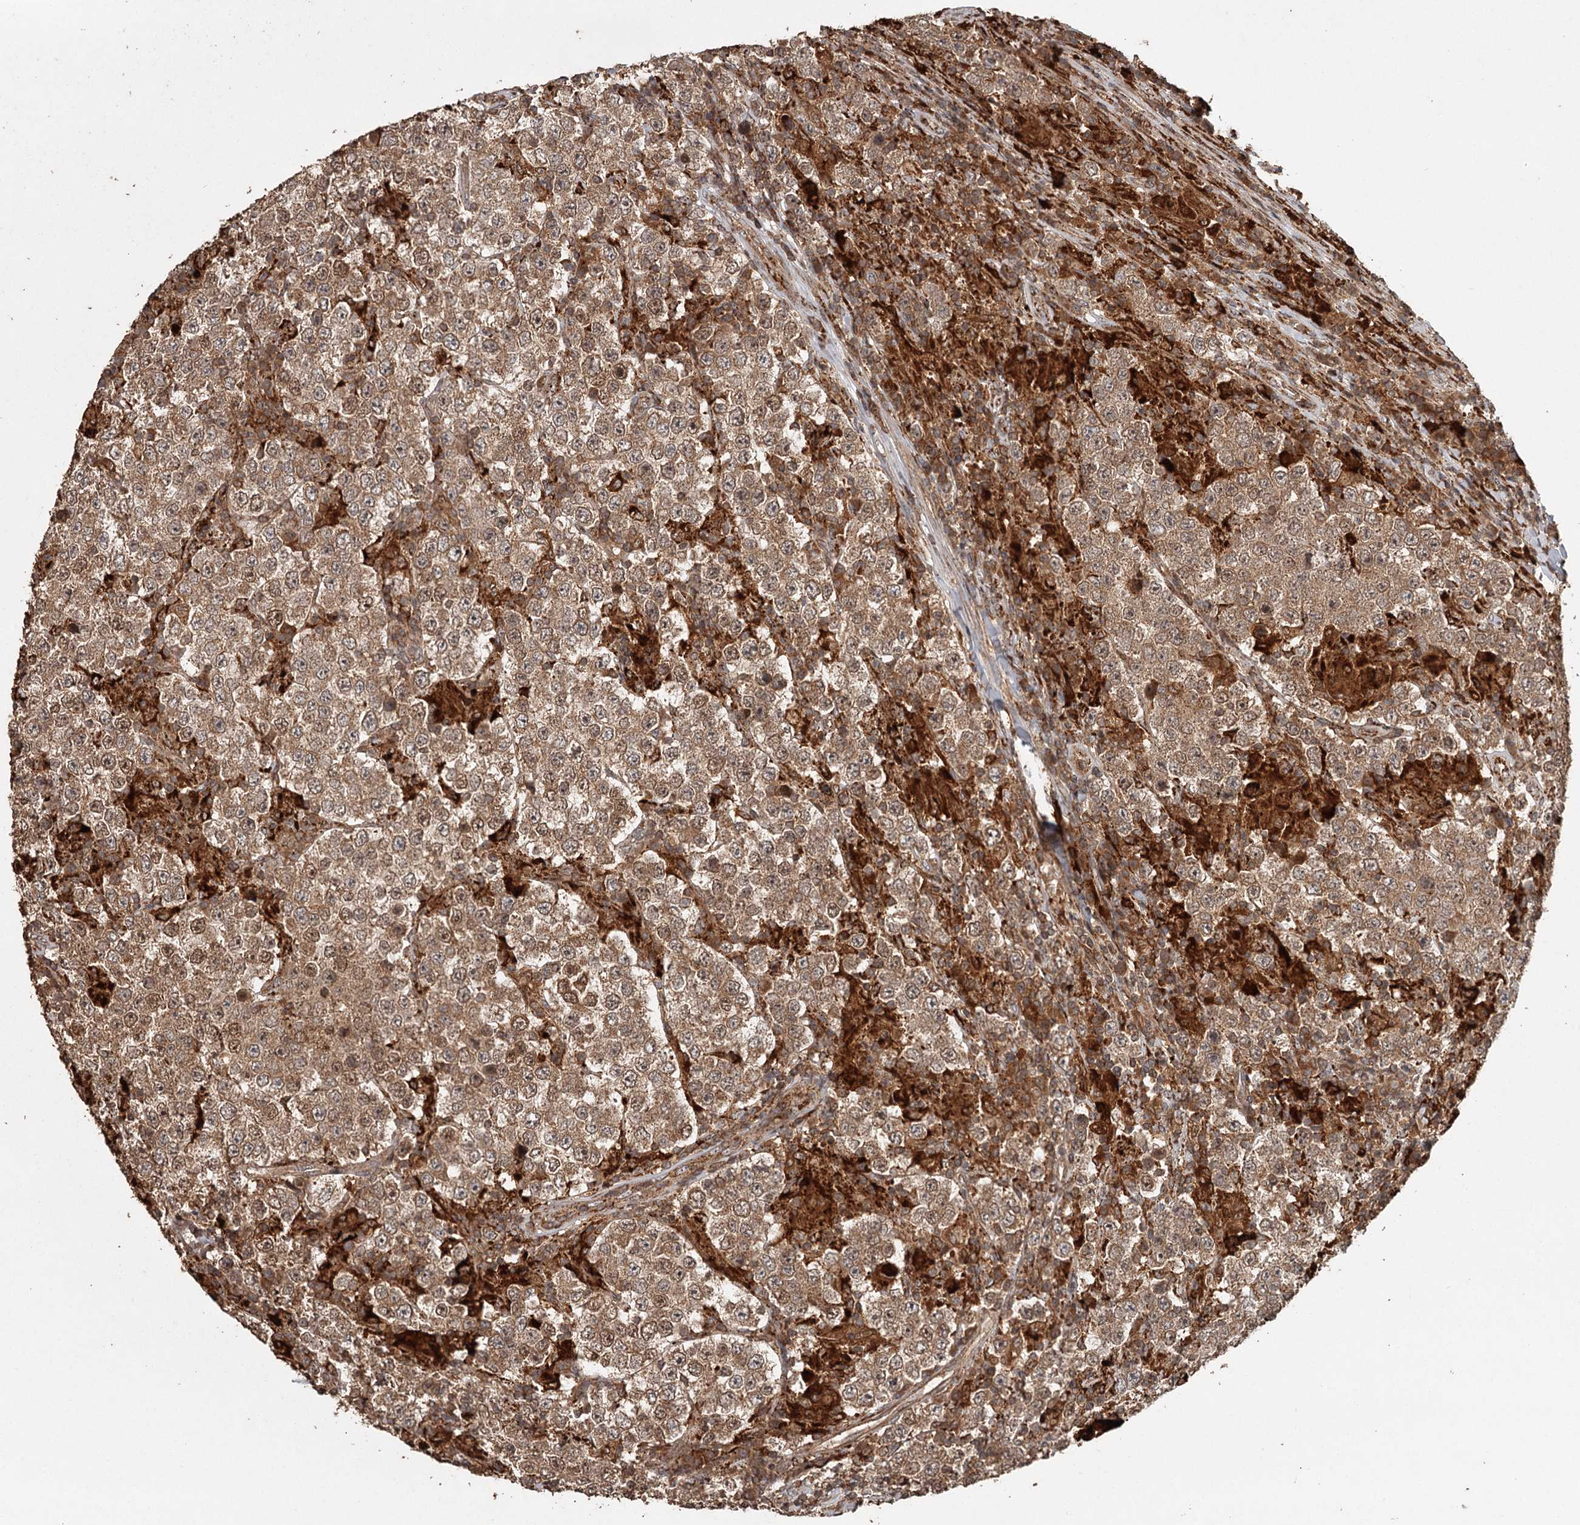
{"staining": {"intensity": "moderate", "quantity": ">75%", "location": "cytoplasmic/membranous"}, "tissue": "testis cancer", "cell_type": "Tumor cells", "image_type": "cancer", "snomed": [{"axis": "morphology", "description": "Normal tissue, NOS"}, {"axis": "morphology", "description": "Urothelial carcinoma, High grade"}, {"axis": "morphology", "description": "Seminoma, NOS"}, {"axis": "morphology", "description": "Carcinoma, Embryonal, NOS"}, {"axis": "topography", "description": "Urinary bladder"}, {"axis": "topography", "description": "Testis"}], "caption": "A medium amount of moderate cytoplasmic/membranous expression is appreciated in approximately >75% of tumor cells in high-grade urothelial carcinoma (testis) tissue.", "gene": "FAXC", "patient": {"sex": "male", "age": 41}}